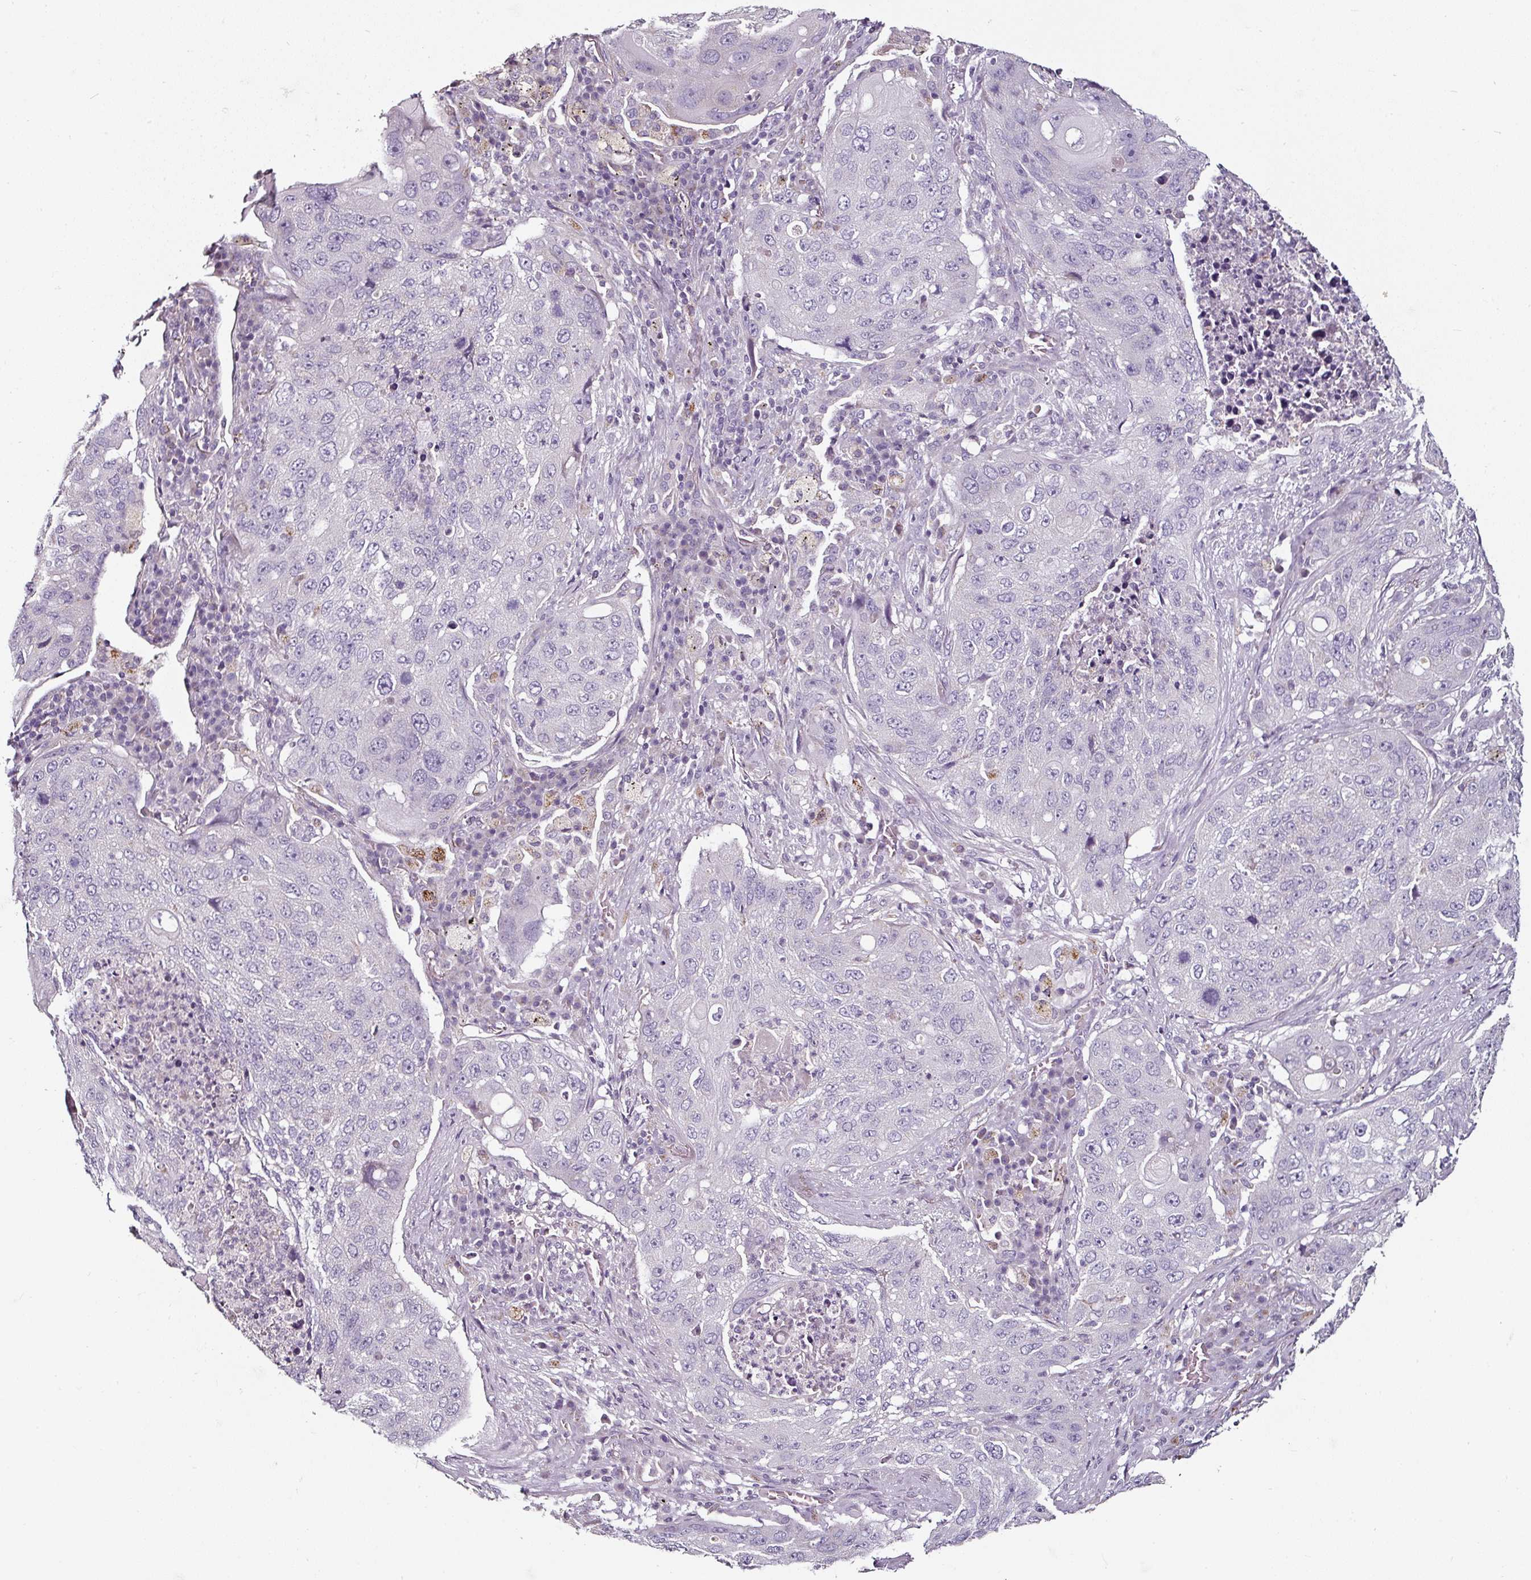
{"staining": {"intensity": "negative", "quantity": "none", "location": "none"}, "tissue": "lung cancer", "cell_type": "Tumor cells", "image_type": "cancer", "snomed": [{"axis": "morphology", "description": "Squamous cell carcinoma, NOS"}, {"axis": "topography", "description": "Lung"}], "caption": "This photomicrograph is of lung cancer (squamous cell carcinoma) stained with IHC to label a protein in brown with the nuclei are counter-stained blue. There is no staining in tumor cells.", "gene": "CAP2", "patient": {"sex": "female", "age": 63}}